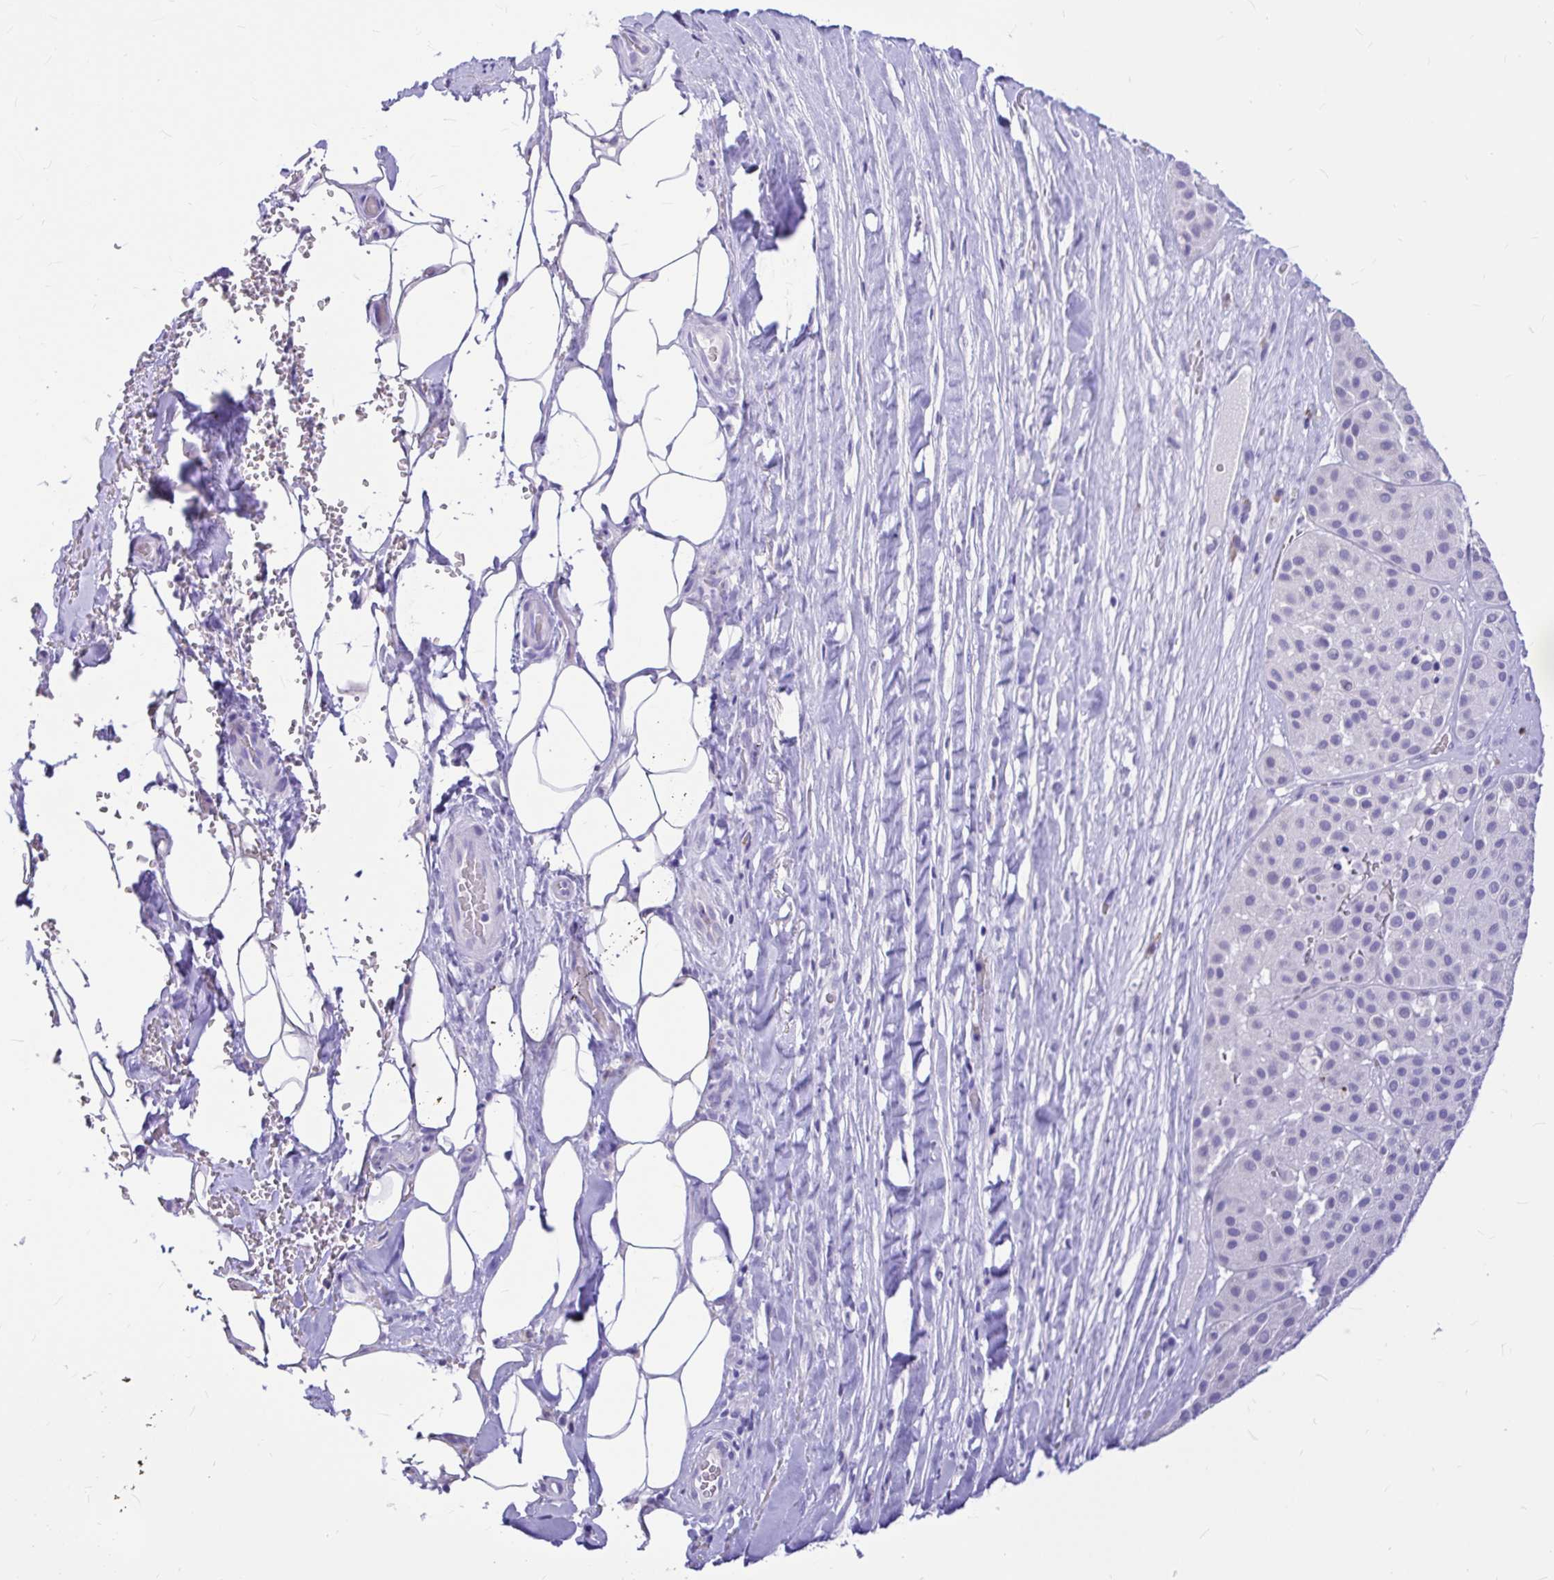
{"staining": {"intensity": "negative", "quantity": "none", "location": "none"}, "tissue": "melanoma", "cell_type": "Tumor cells", "image_type": "cancer", "snomed": [{"axis": "morphology", "description": "Malignant melanoma, Metastatic site"}, {"axis": "topography", "description": "Smooth muscle"}], "caption": "The image shows no significant staining in tumor cells of melanoma.", "gene": "CLEC1B", "patient": {"sex": "male", "age": 41}}